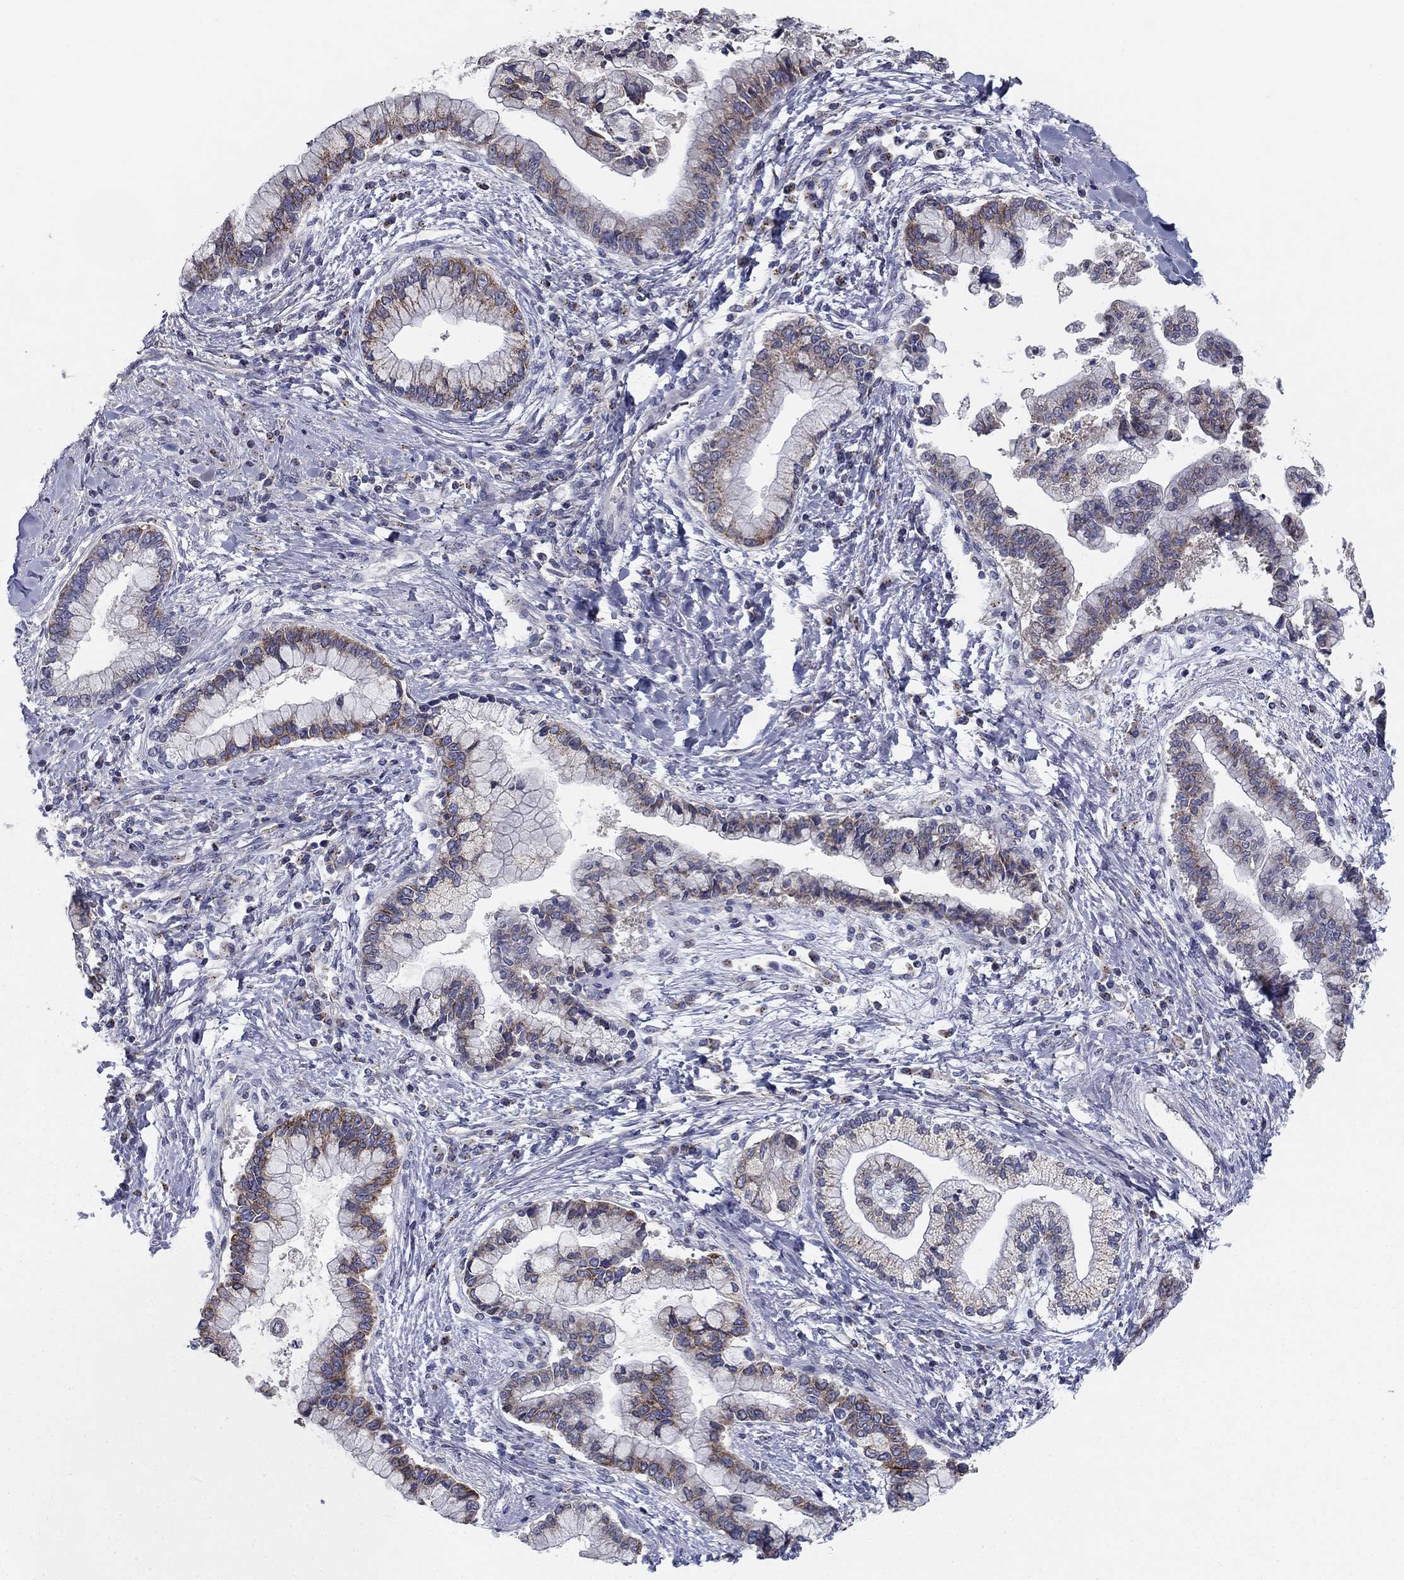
{"staining": {"intensity": "moderate", "quantity": "25%-75%", "location": "cytoplasmic/membranous"}, "tissue": "liver cancer", "cell_type": "Tumor cells", "image_type": "cancer", "snomed": [{"axis": "morphology", "description": "Cholangiocarcinoma"}, {"axis": "topography", "description": "Liver"}], "caption": "Liver cancer was stained to show a protein in brown. There is medium levels of moderate cytoplasmic/membranous staining in approximately 25%-75% of tumor cells. (IHC, brightfield microscopy, high magnification).", "gene": "SEPTIN3", "patient": {"sex": "male", "age": 50}}